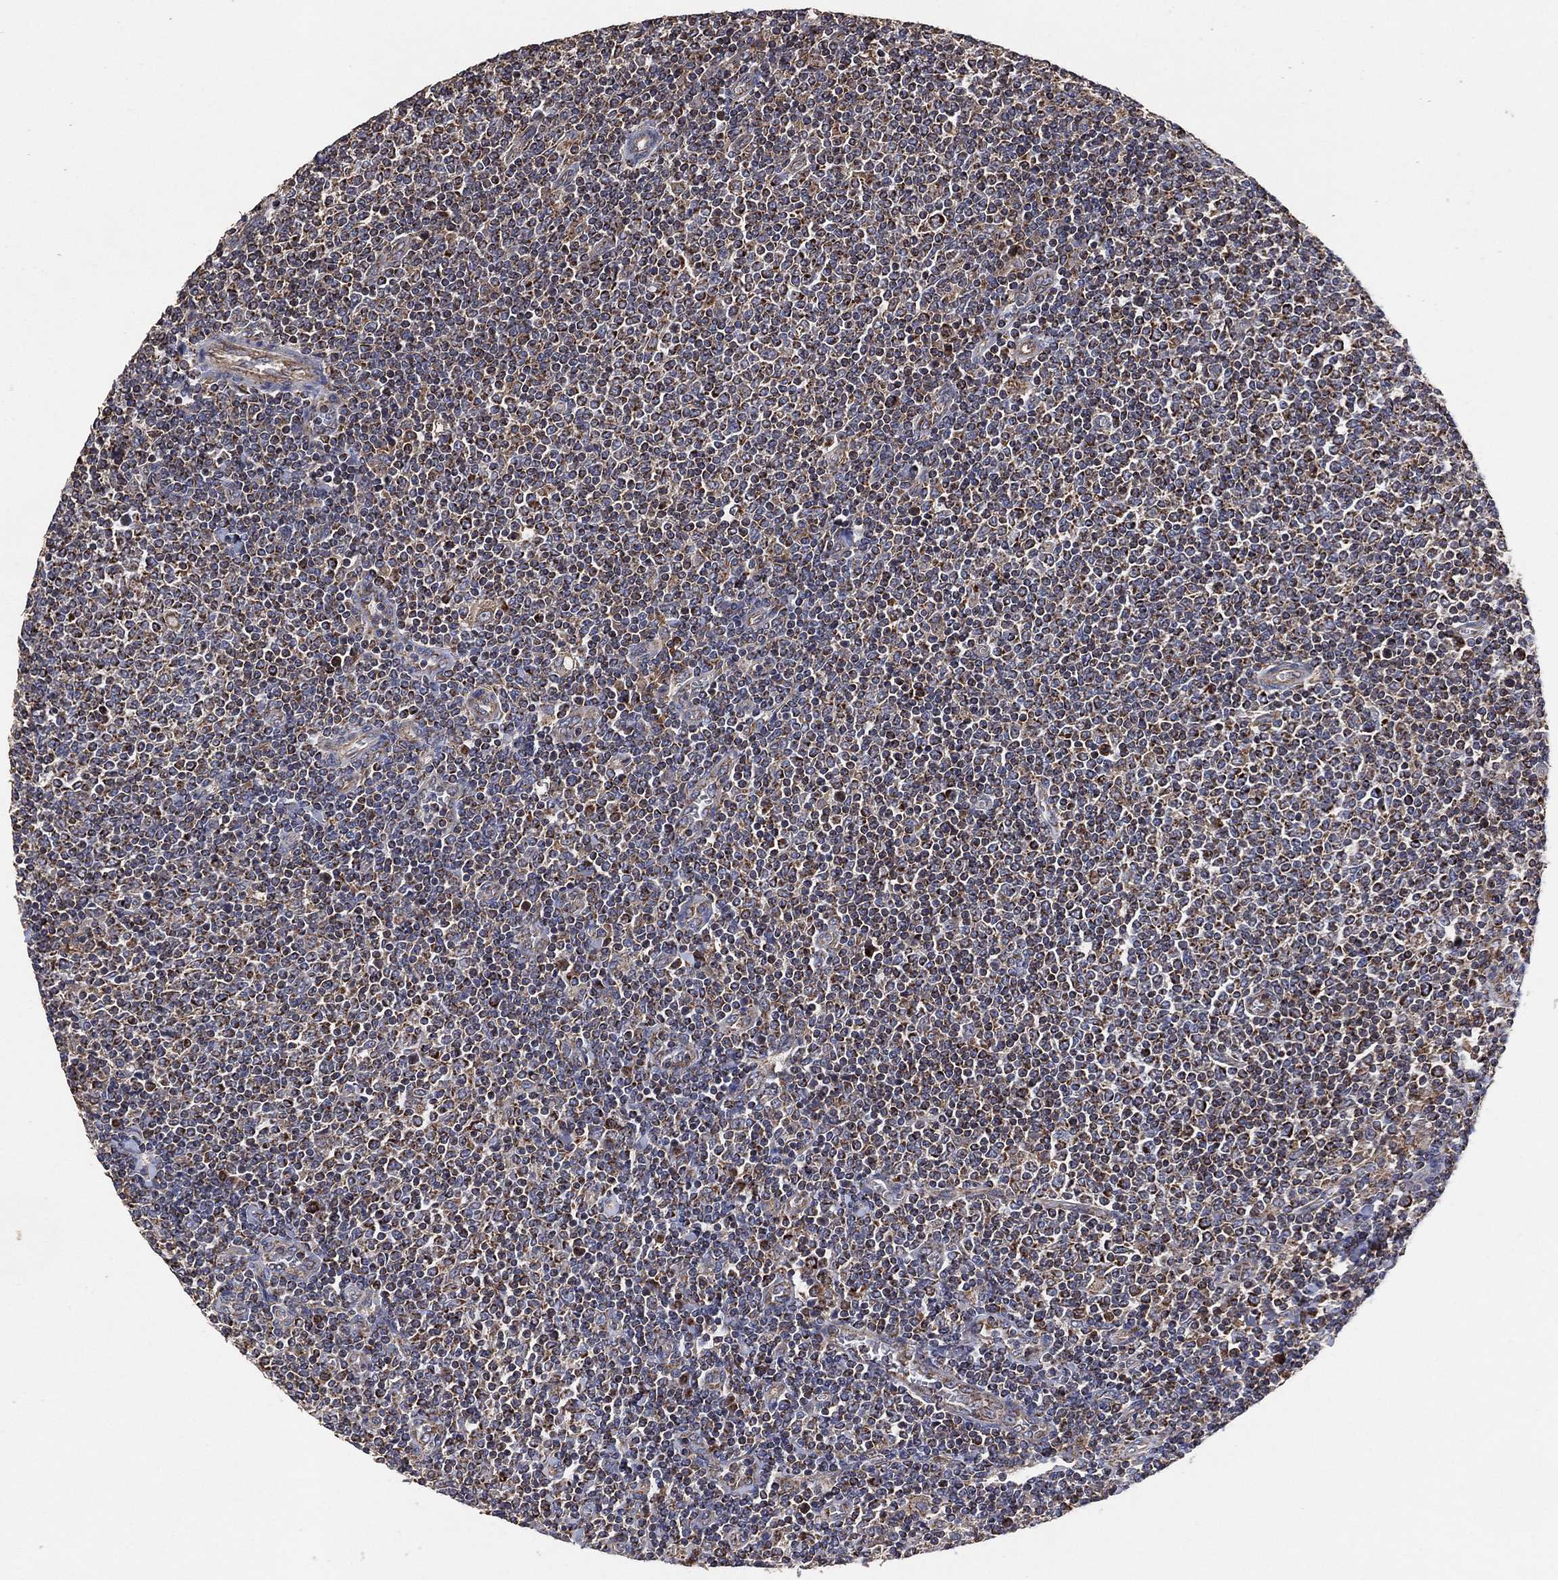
{"staining": {"intensity": "moderate", "quantity": "25%-75%", "location": "cytoplasmic/membranous"}, "tissue": "lymphoma", "cell_type": "Tumor cells", "image_type": "cancer", "snomed": [{"axis": "morphology", "description": "Malignant lymphoma, non-Hodgkin's type, Low grade"}, {"axis": "topography", "description": "Lymph node"}], "caption": "DAB (3,3'-diaminobenzidine) immunohistochemical staining of malignant lymphoma, non-Hodgkin's type (low-grade) reveals moderate cytoplasmic/membranous protein positivity in about 25%-75% of tumor cells.", "gene": "LIMD1", "patient": {"sex": "male", "age": 52}}